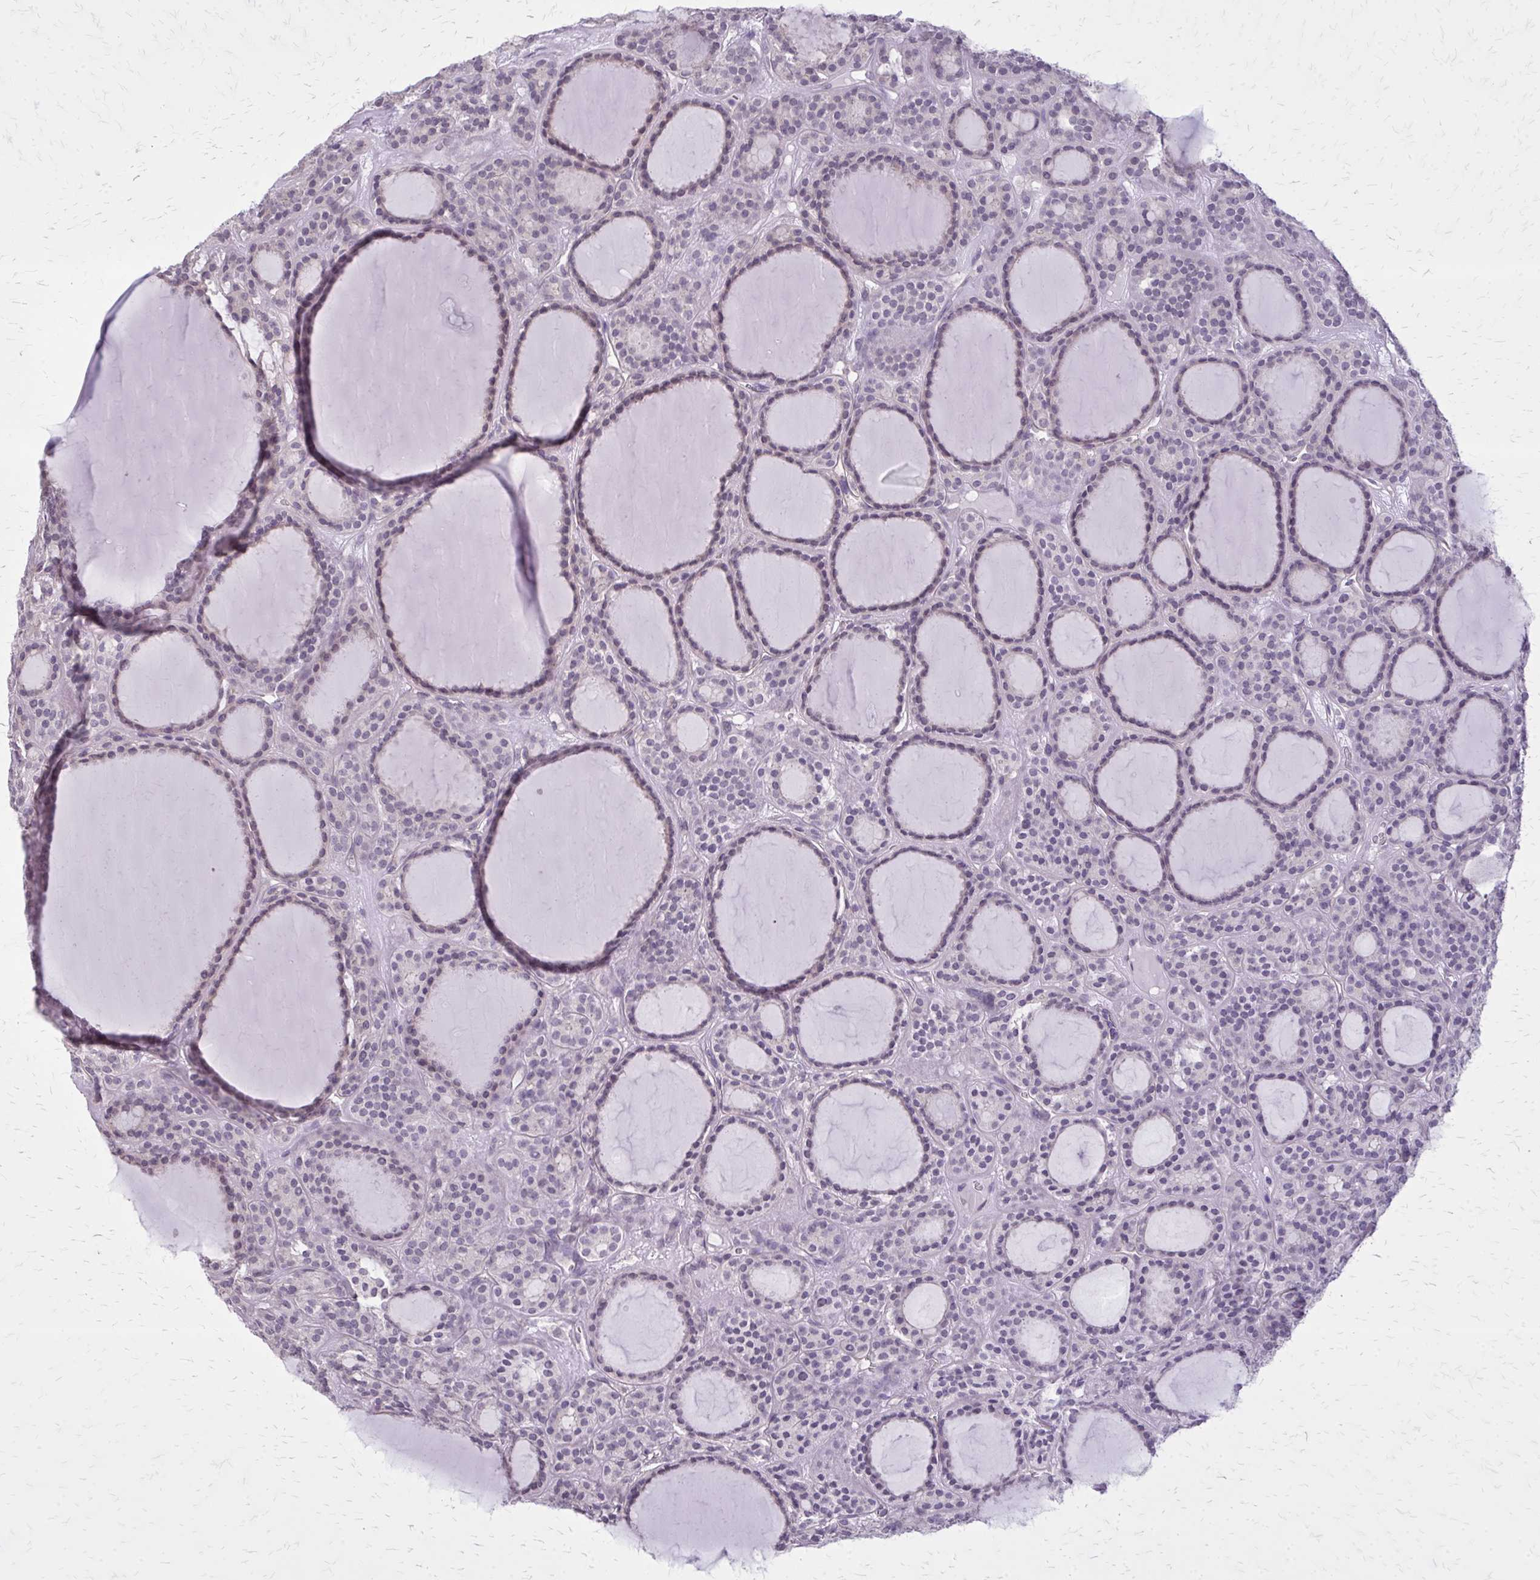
{"staining": {"intensity": "negative", "quantity": "none", "location": "none"}, "tissue": "thyroid cancer", "cell_type": "Tumor cells", "image_type": "cancer", "snomed": [{"axis": "morphology", "description": "Follicular adenoma carcinoma, NOS"}, {"axis": "topography", "description": "Thyroid gland"}], "caption": "A high-resolution histopathology image shows immunohistochemistry (IHC) staining of thyroid follicular adenoma carcinoma, which reveals no significant positivity in tumor cells. (DAB immunohistochemistry (IHC) visualized using brightfield microscopy, high magnification).", "gene": "PLCB1", "patient": {"sex": "female", "age": 63}}